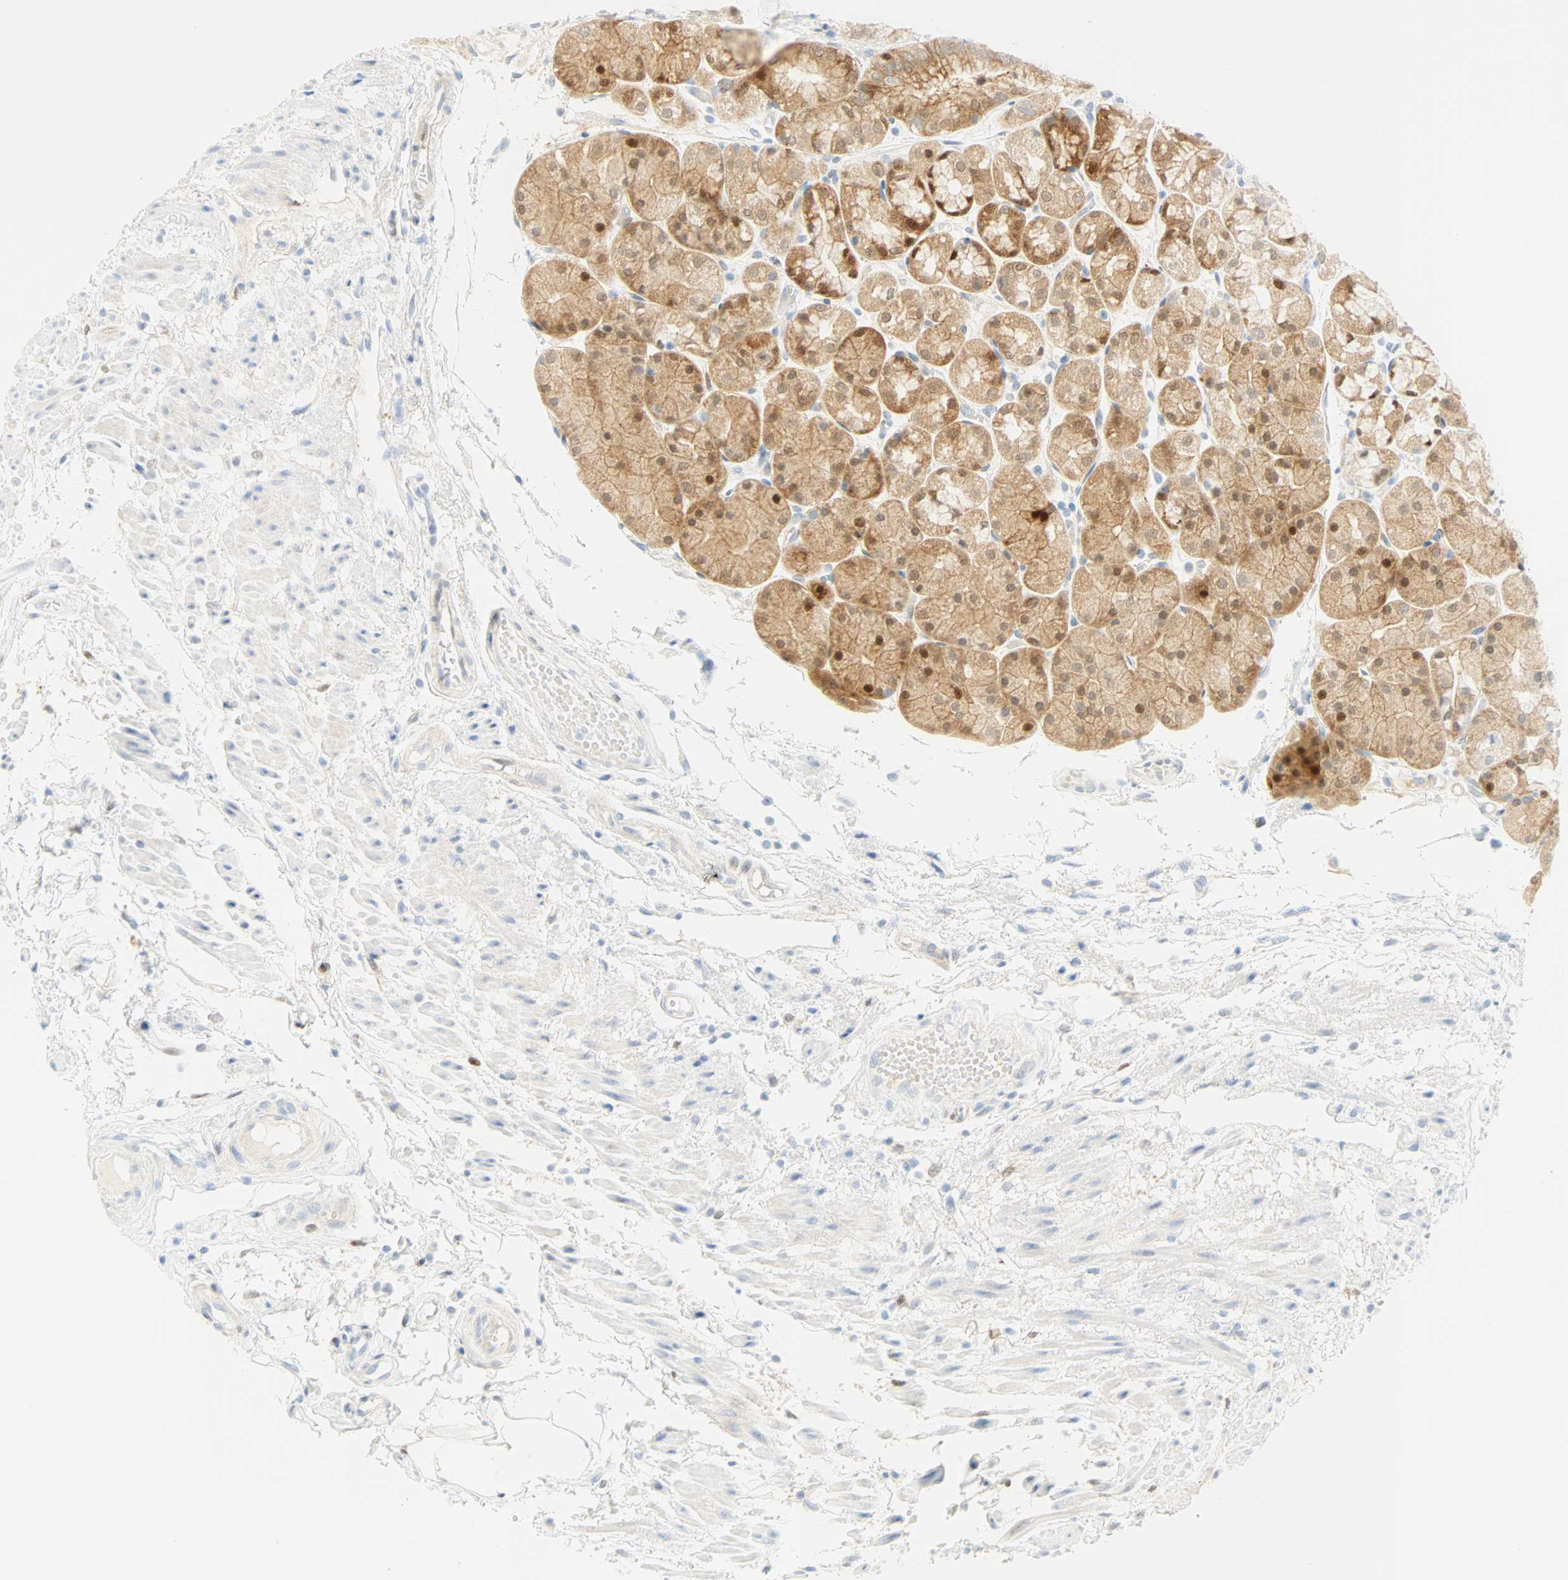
{"staining": {"intensity": "moderate", "quantity": ">75%", "location": "cytoplasmic/membranous,nuclear"}, "tissue": "stomach", "cell_type": "Glandular cells", "image_type": "normal", "snomed": [{"axis": "morphology", "description": "Normal tissue, NOS"}, {"axis": "topography", "description": "Stomach, upper"}], "caption": "Immunohistochemical staining of benign human stomach demonstrates >75% levels of moderate cytoplasmic/membranous,nuclear protein staining in approximately >75% of glandular cells.", "gene": "SELENBP1", "patient": {"sex": "male", "age": 72}}